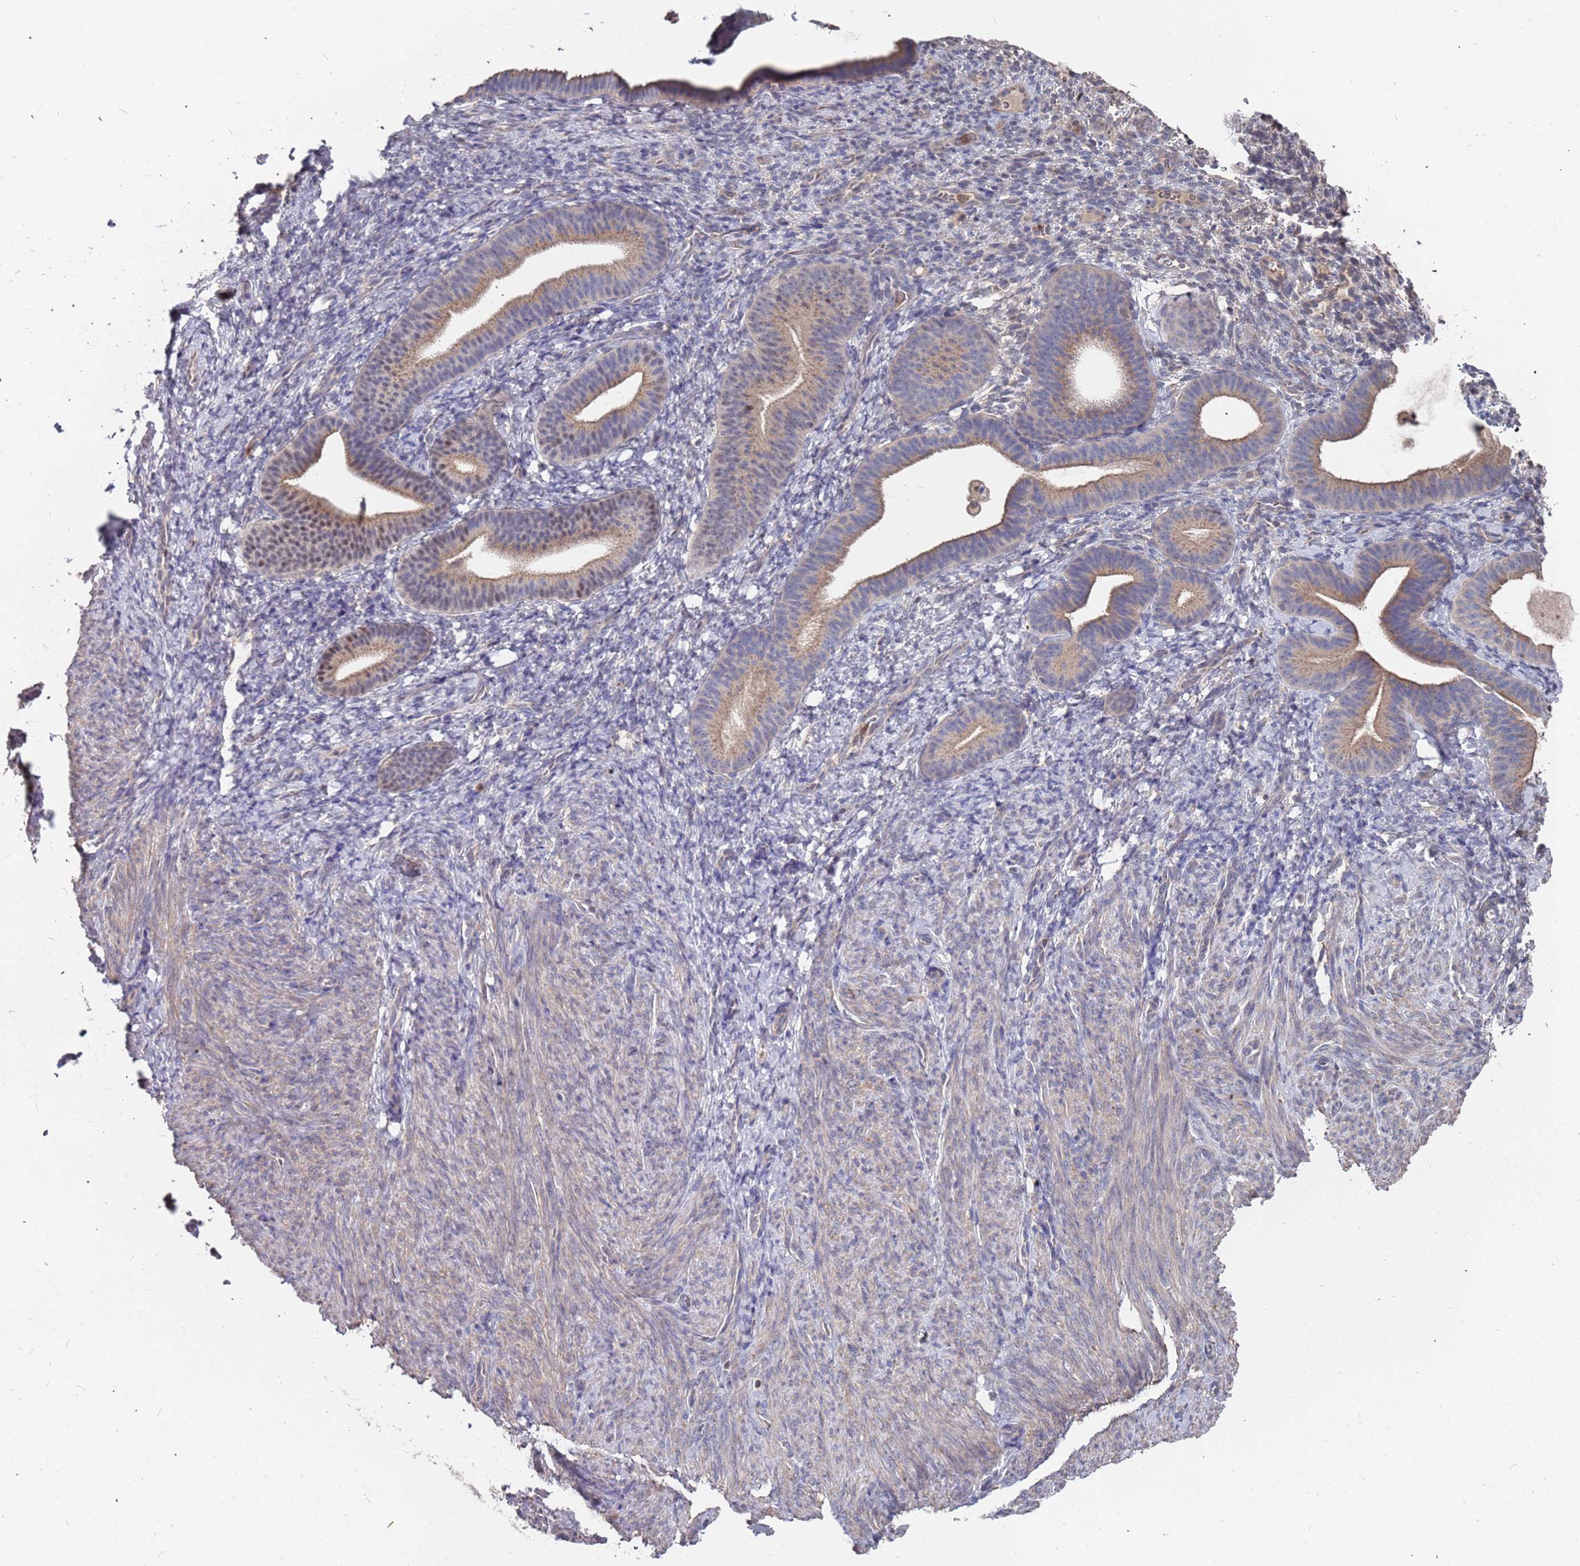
{"staining": {"intensity": "weak", "quantity": "25%-75%", "location": "cytoplasmic/membranous,nuclear"}, "tissue": "endometrium", "cell_type": "Cells in endometrial stroma", "image_type": "normal", "snomed": [{"axis": "morphology", "description": "Normal tissue, NOS"}, {"axis": "topography", "description": "Endometrium"}], "caption": "Immunohistochemical staining of normal human endometrium reveals low levels of weak cytoplasmic/membranous,nuclear positivity in about 25%-75% of cells in endometrial stroma.", "gene": "TCEANC2", "patient": {"sex": "female", "age": 65}}